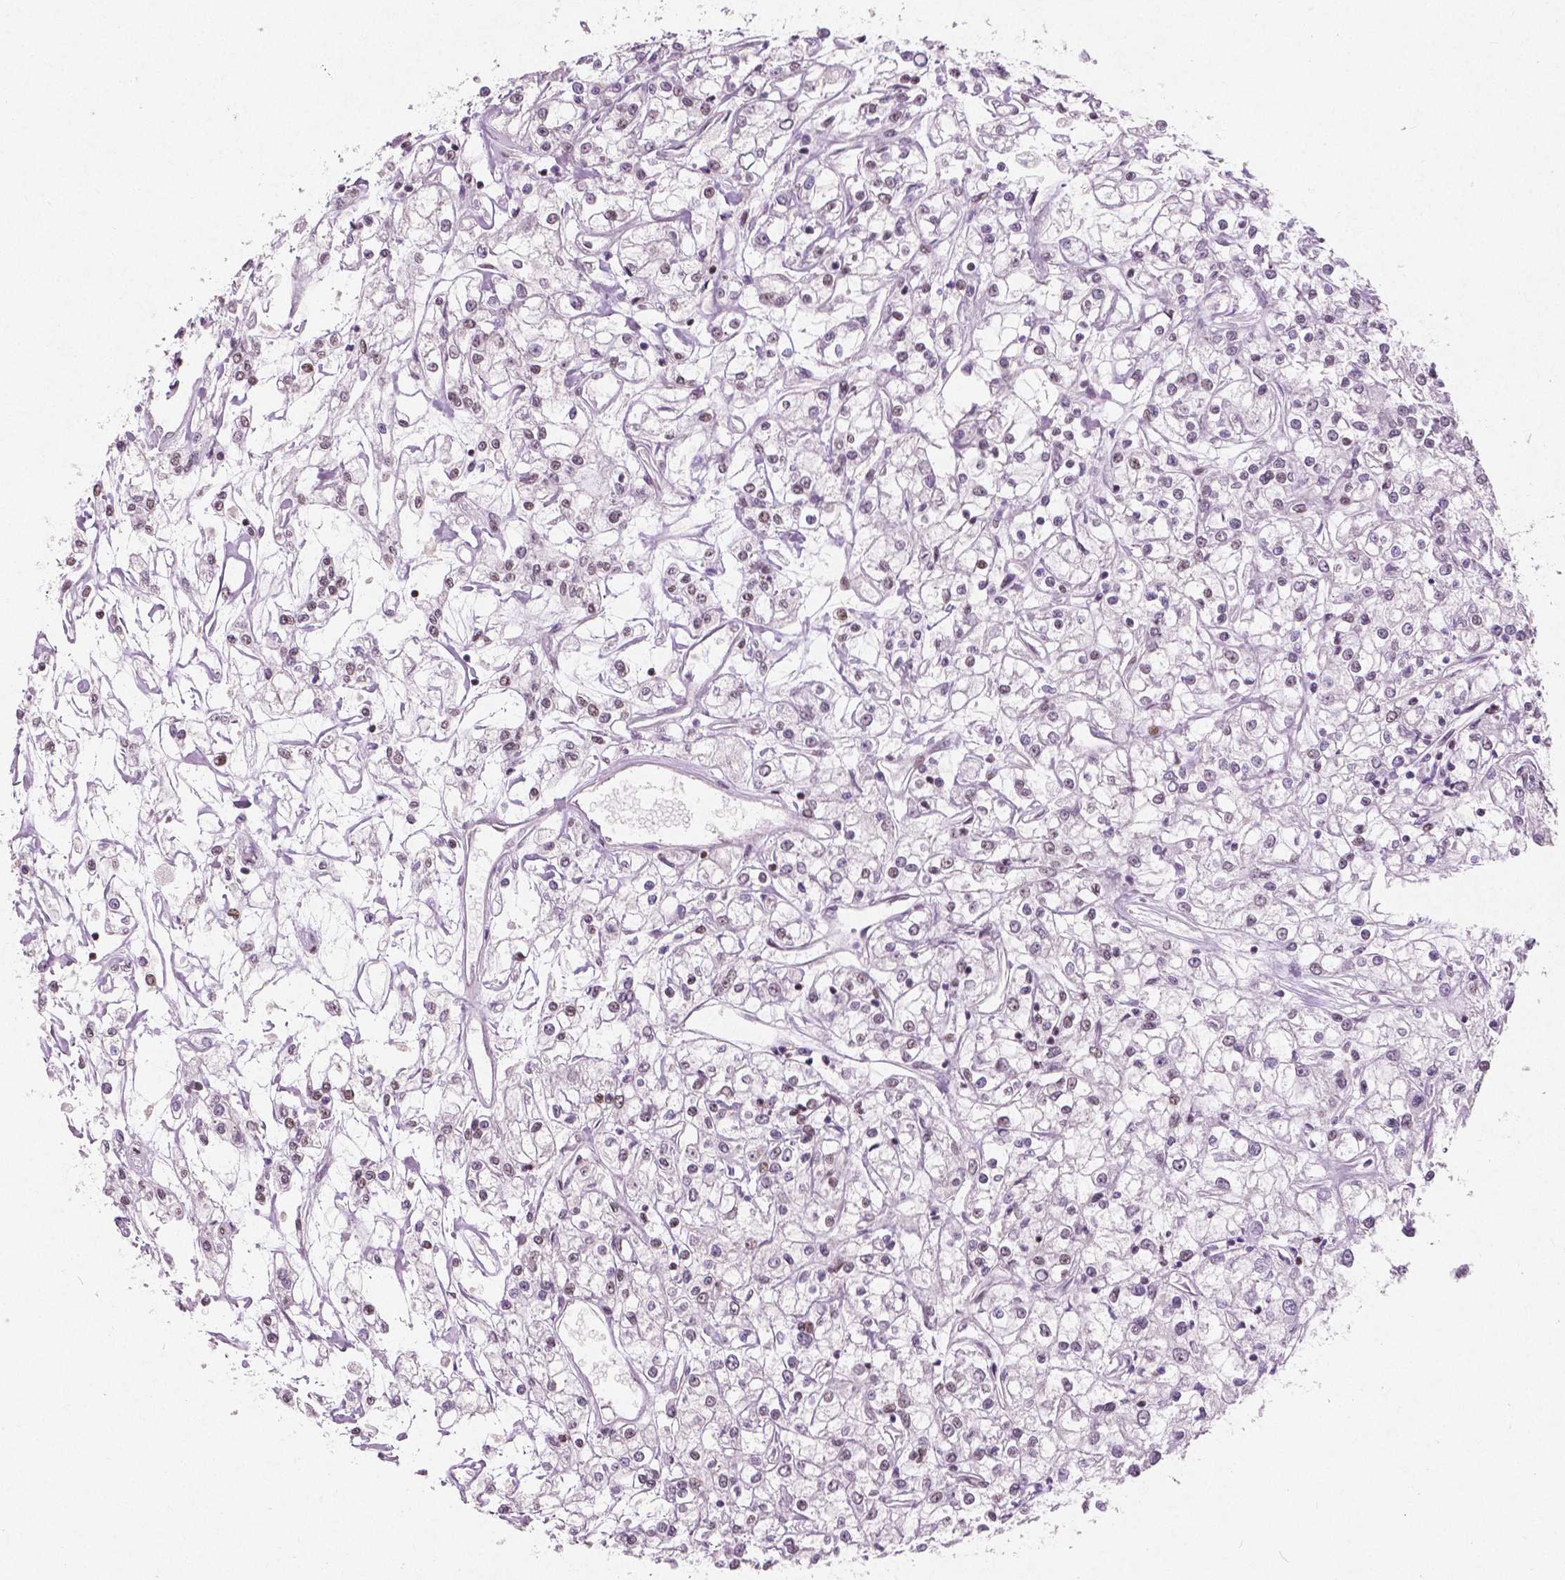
{"staining": {"intensity": "weak", "quantity": "25%-75%", "location": "nuclear"}, "tissue": "renal cancer", "cell_type": "Tumor cells", "image_type": "cancer", "snomed": [{"axis": "morphology", "description": "Adenocarcinoma, NOS"}, {"axis": "topography", "description": "Kidney"}], "caption": "A high-resolution histopathology image shows IHC staining of adenocarcinoma (renal), which demonstrates weak nuclear staining in about 25%-75% of tumor cells. Using DAB (3,3'-diaminobenzidine) (brown) and hematoxylin (blue) stains, captured at high magnification using brightfield microscopy.", "gene": "BRD4", "patient": {"sex": "female", "age": 59}}